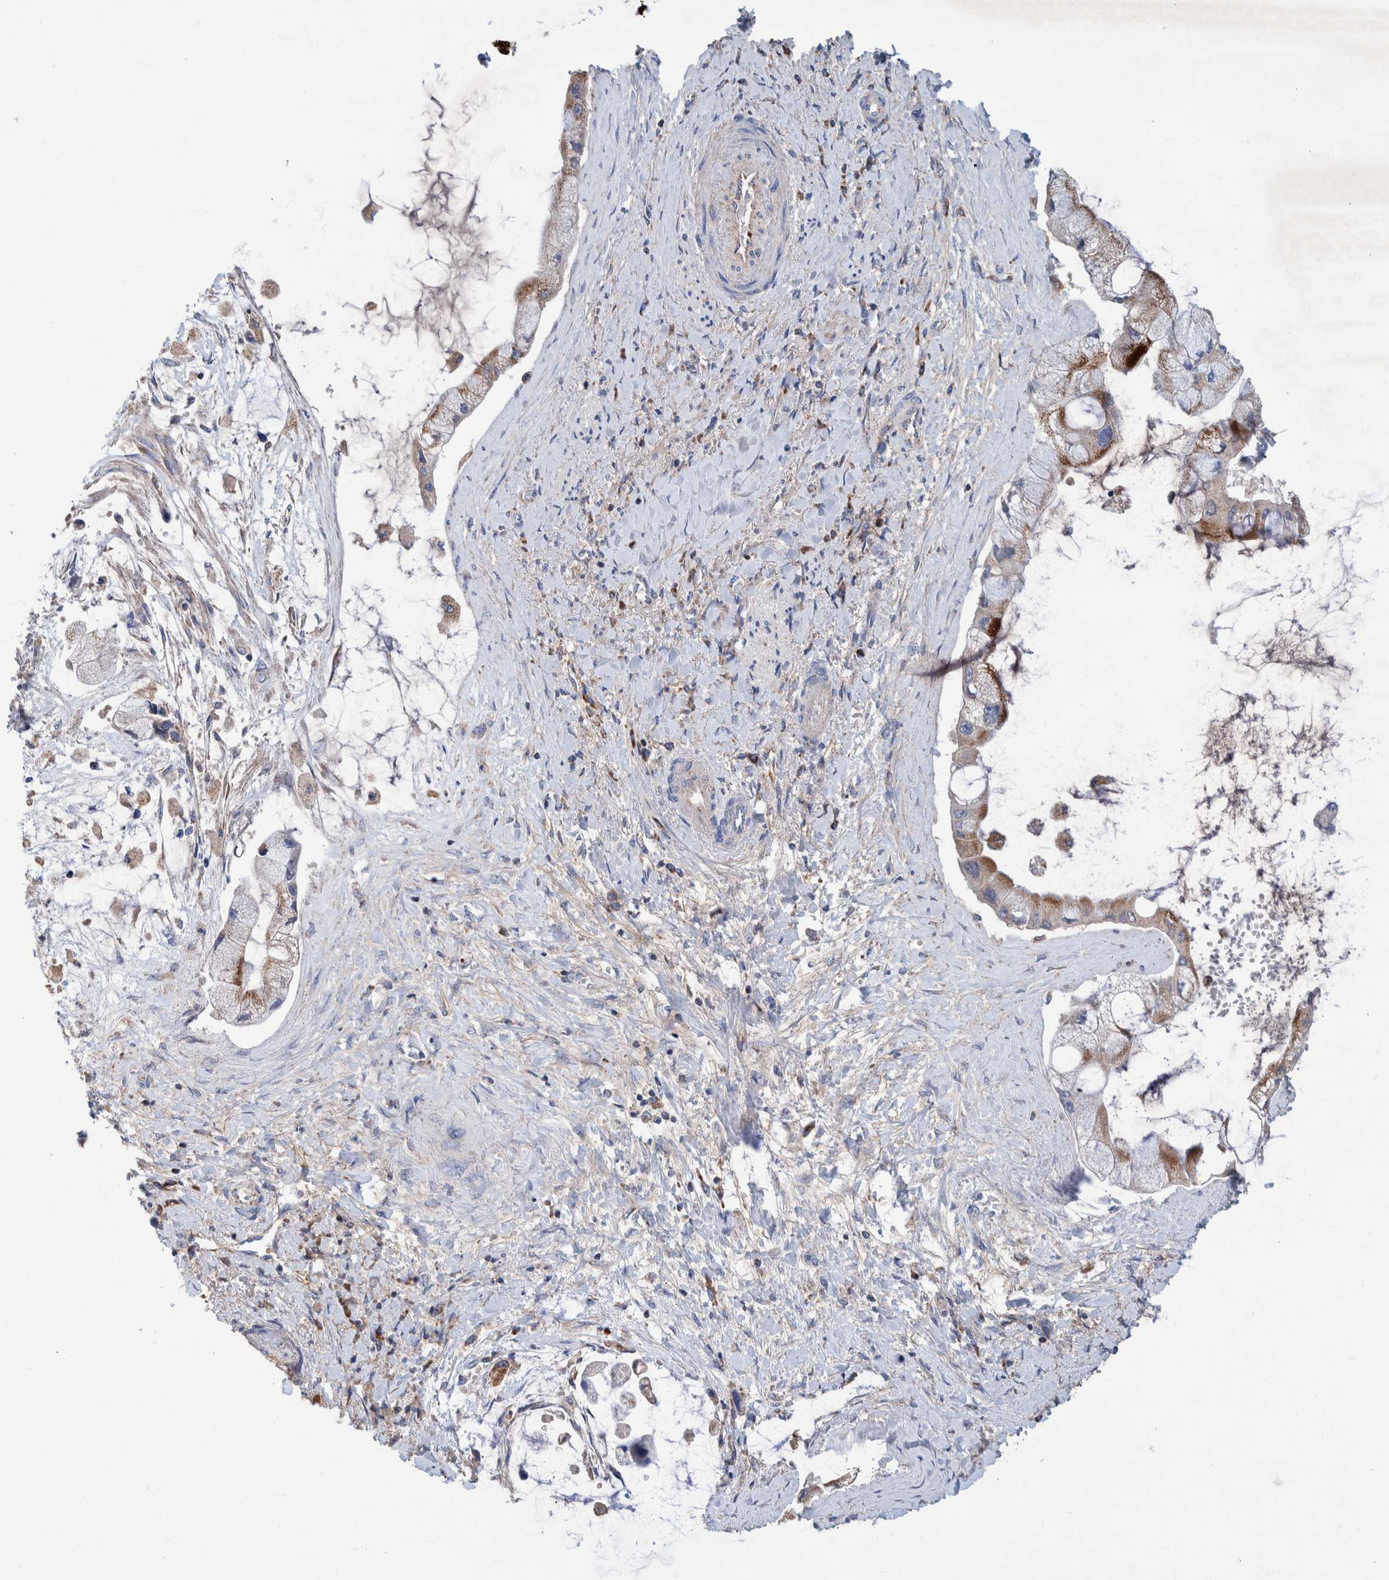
{"staining": {"intensity": "strong", "quantity": ">75%", "location": "cytoplasmic/membranous"}, "tissue": "liver cancer", "cell_type": "Tumor cells", "image_type": "cancer", "snomed": [{"axis": "morphology", "description": "Cholangiocarcinoma"}, {"axis": "topography", "description": "Liver"}], "caption": "IHC micrograph of cholangiocarcinoma (liver) stained for a protein (brown), which demonstrates high levels of strong cytoplasmic/membranous positivity in approximately >75% of tumor cells.", "gene": "DECR1", "patient": {"sex": "male", "age": 50}}